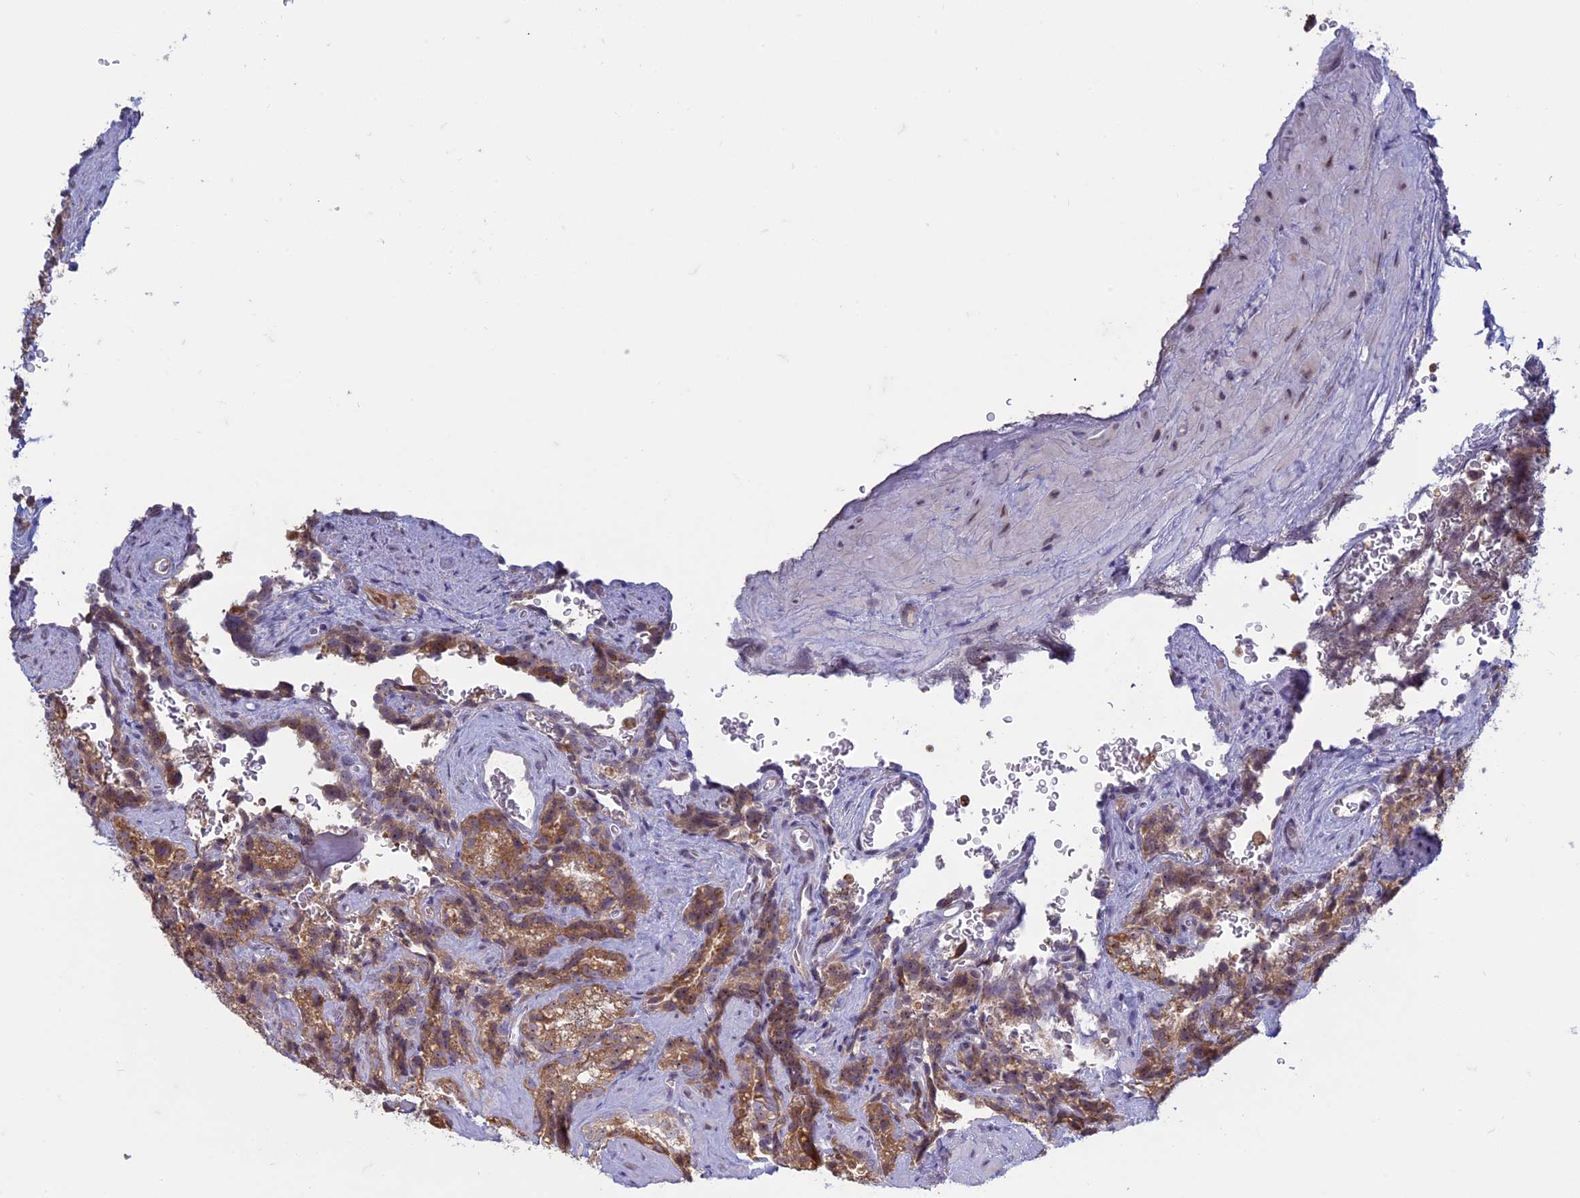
{"staining": {"intensity": "moderate", "quantity": ">75%", "location": "cytoplasmic/membranous"}, "tissue": "seminal vesicle", "cell_type": "Glandular cells", "image_type": "normal", "snomed": [{"axis": "morphology", "description": "Normal tissue, NOS"}, {"axis": "topography", "description": "Seminal veicle"}], "caption": "Immunohistochemical staining of benign human seminal vesicle displays >75% levels of moderate cytoplasmic/membranous protein positivity in about >75% of glandular cells.", "gene": "RPS19BP1", "patient": {"sex": "male", "age": 58}}